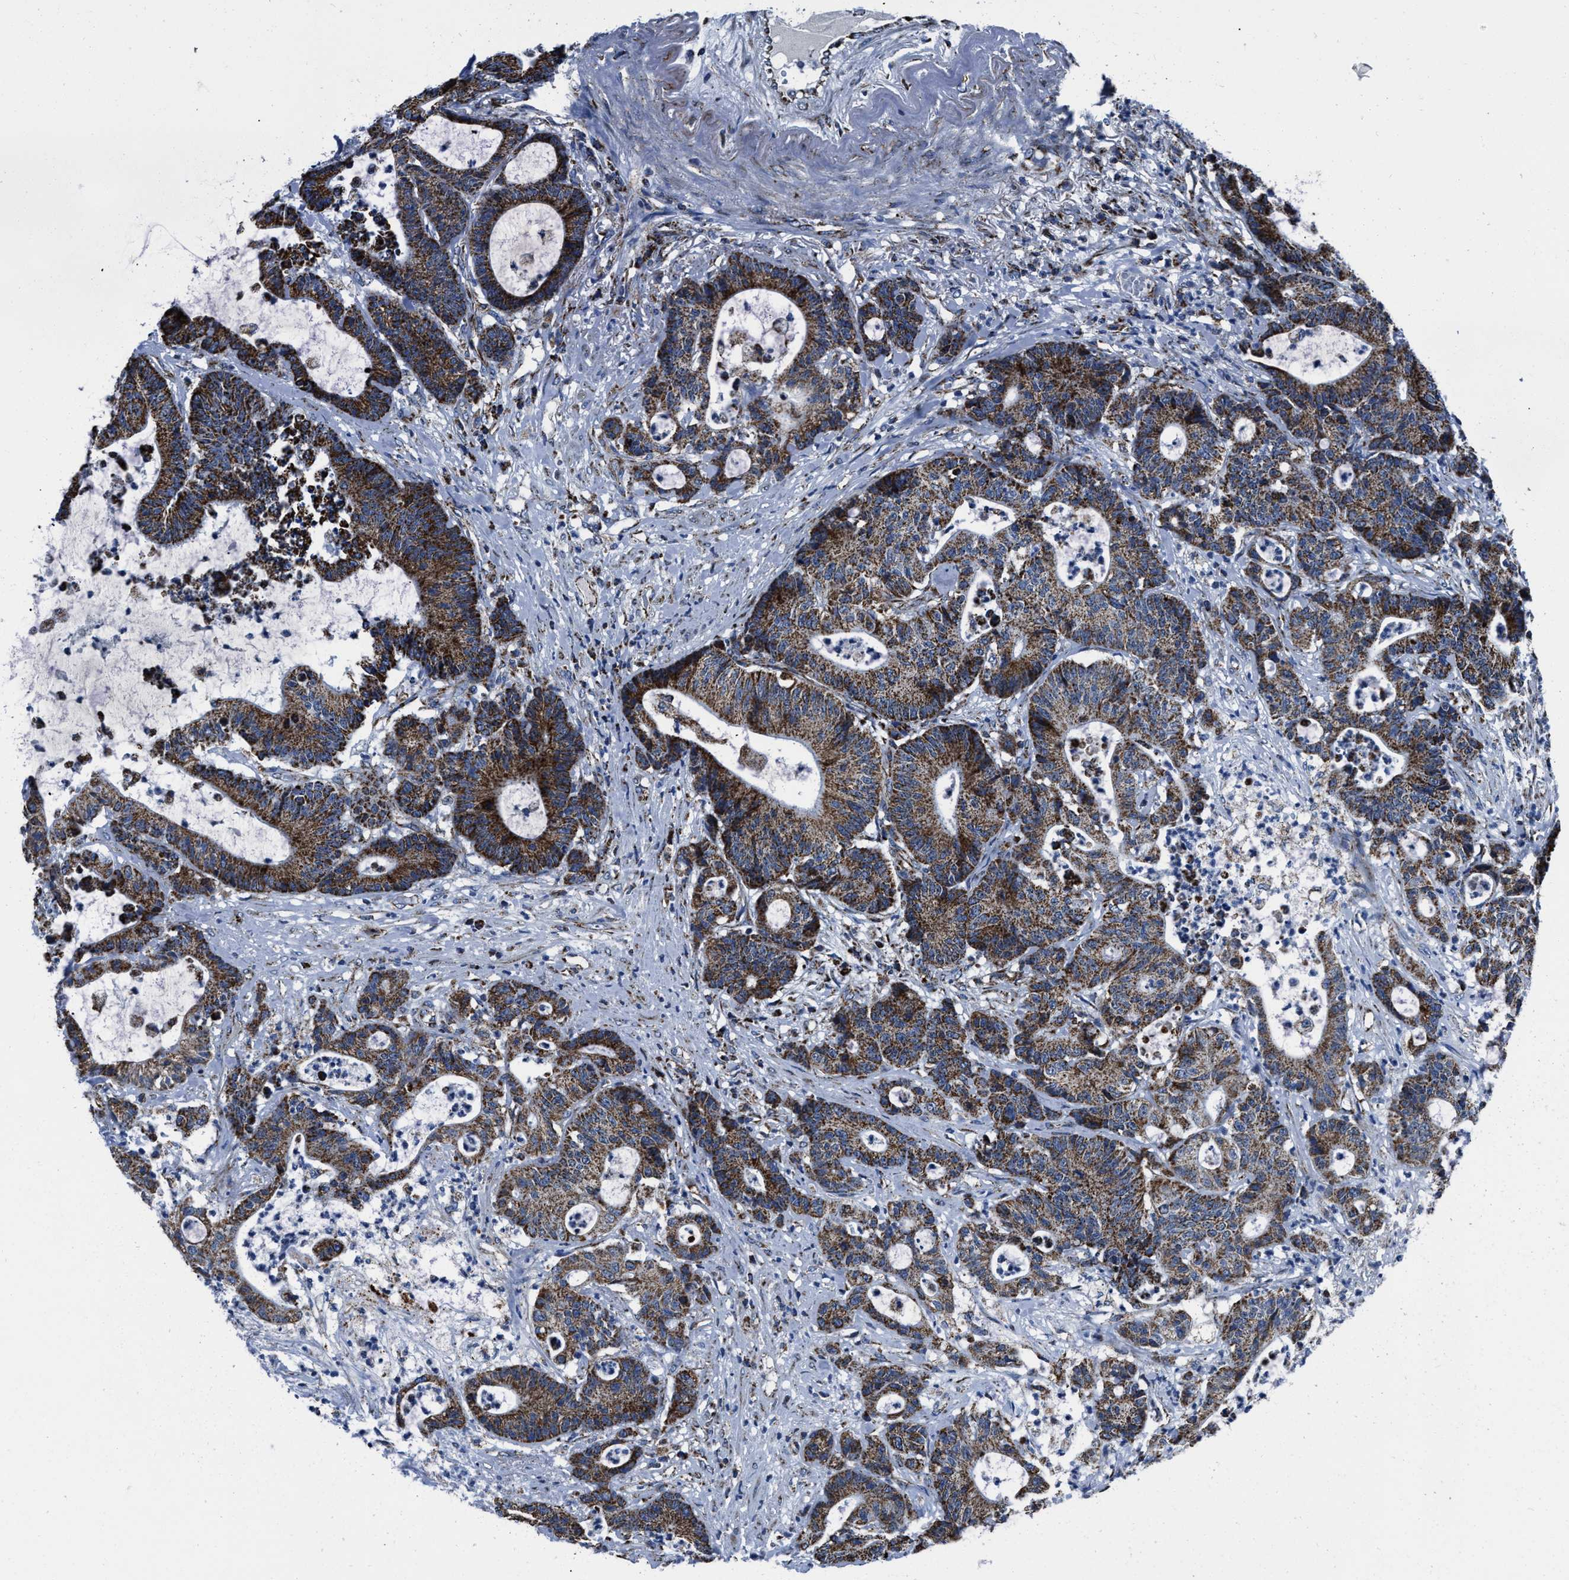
{"staining": {"intensity": "strong", "quantity": ">75%", "location": "cytoplasmic/membranous"}, "tissue": "colorectal cancer", "cell_type": "Tumor cells", "image_type": "cancer", "snomed": [{"axis": "morphology", "description": "Adenocarcinoma, NOS"}, {"axis": "topography", "description": "Colon"}], "caption": "Tumor cells exhibit strong cytoplasmic/membranous positivity in approximately >75% of cells in colorectal cancer (adenocarcinoma).", "gene": "NSD3", "patient": {"sex": "female", "age": 84}}